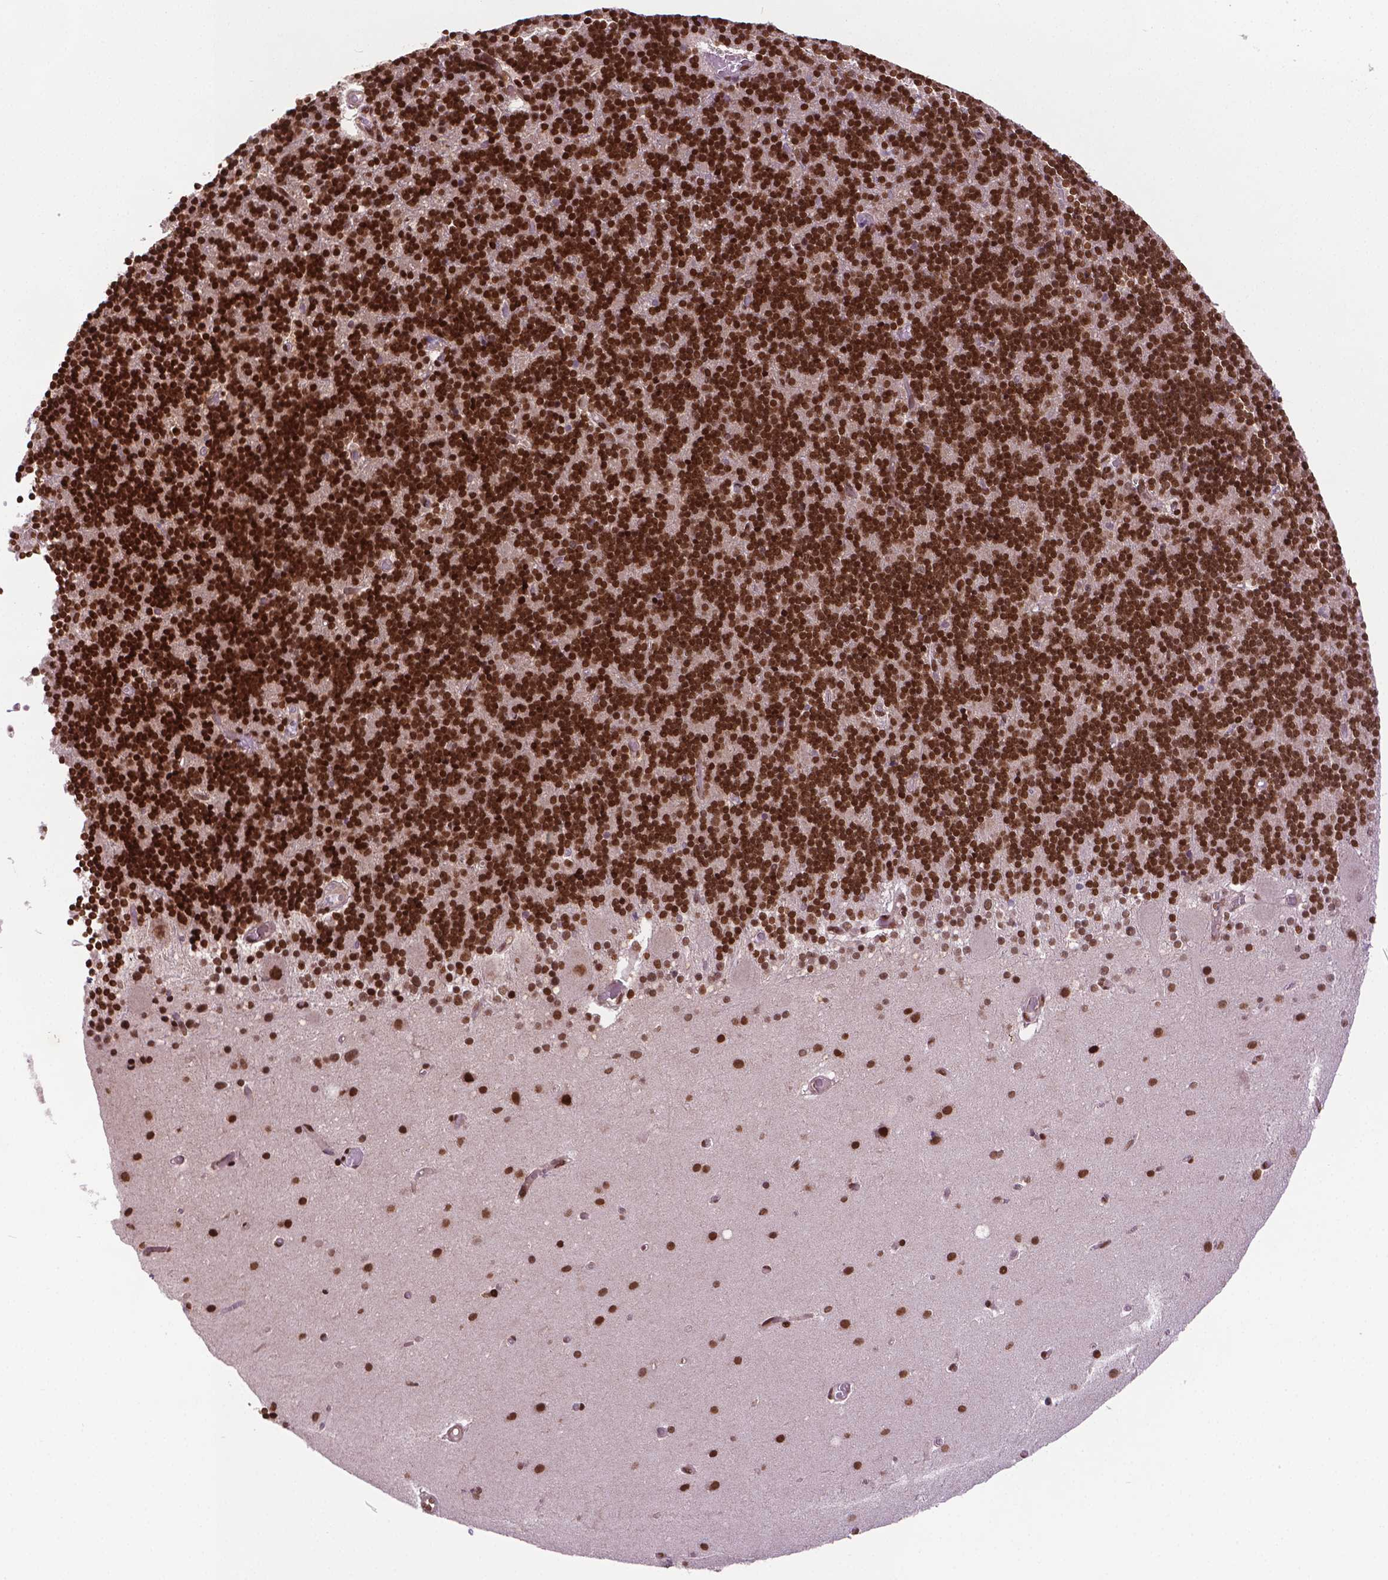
{"staining": {"intensity": "strong", "quantity": ">75%", "location": "nuclear"}, "tissue": "cerebellum", "cell_type": "Cells in granular layer", "image_type": "normal", "snomed": [{"axis": "morphology", "description": "Normal tissue, NOS"}, {"axis": "topography", "description": "Cerebellum"}], "caption": "Brown immunohistochemical staining in normal cerebellum demonstrates strong nuclear staining in about >75% of cells in granular layer.", "gene": "SIRT6", "patient": {"sex": "male", "age": 70}}